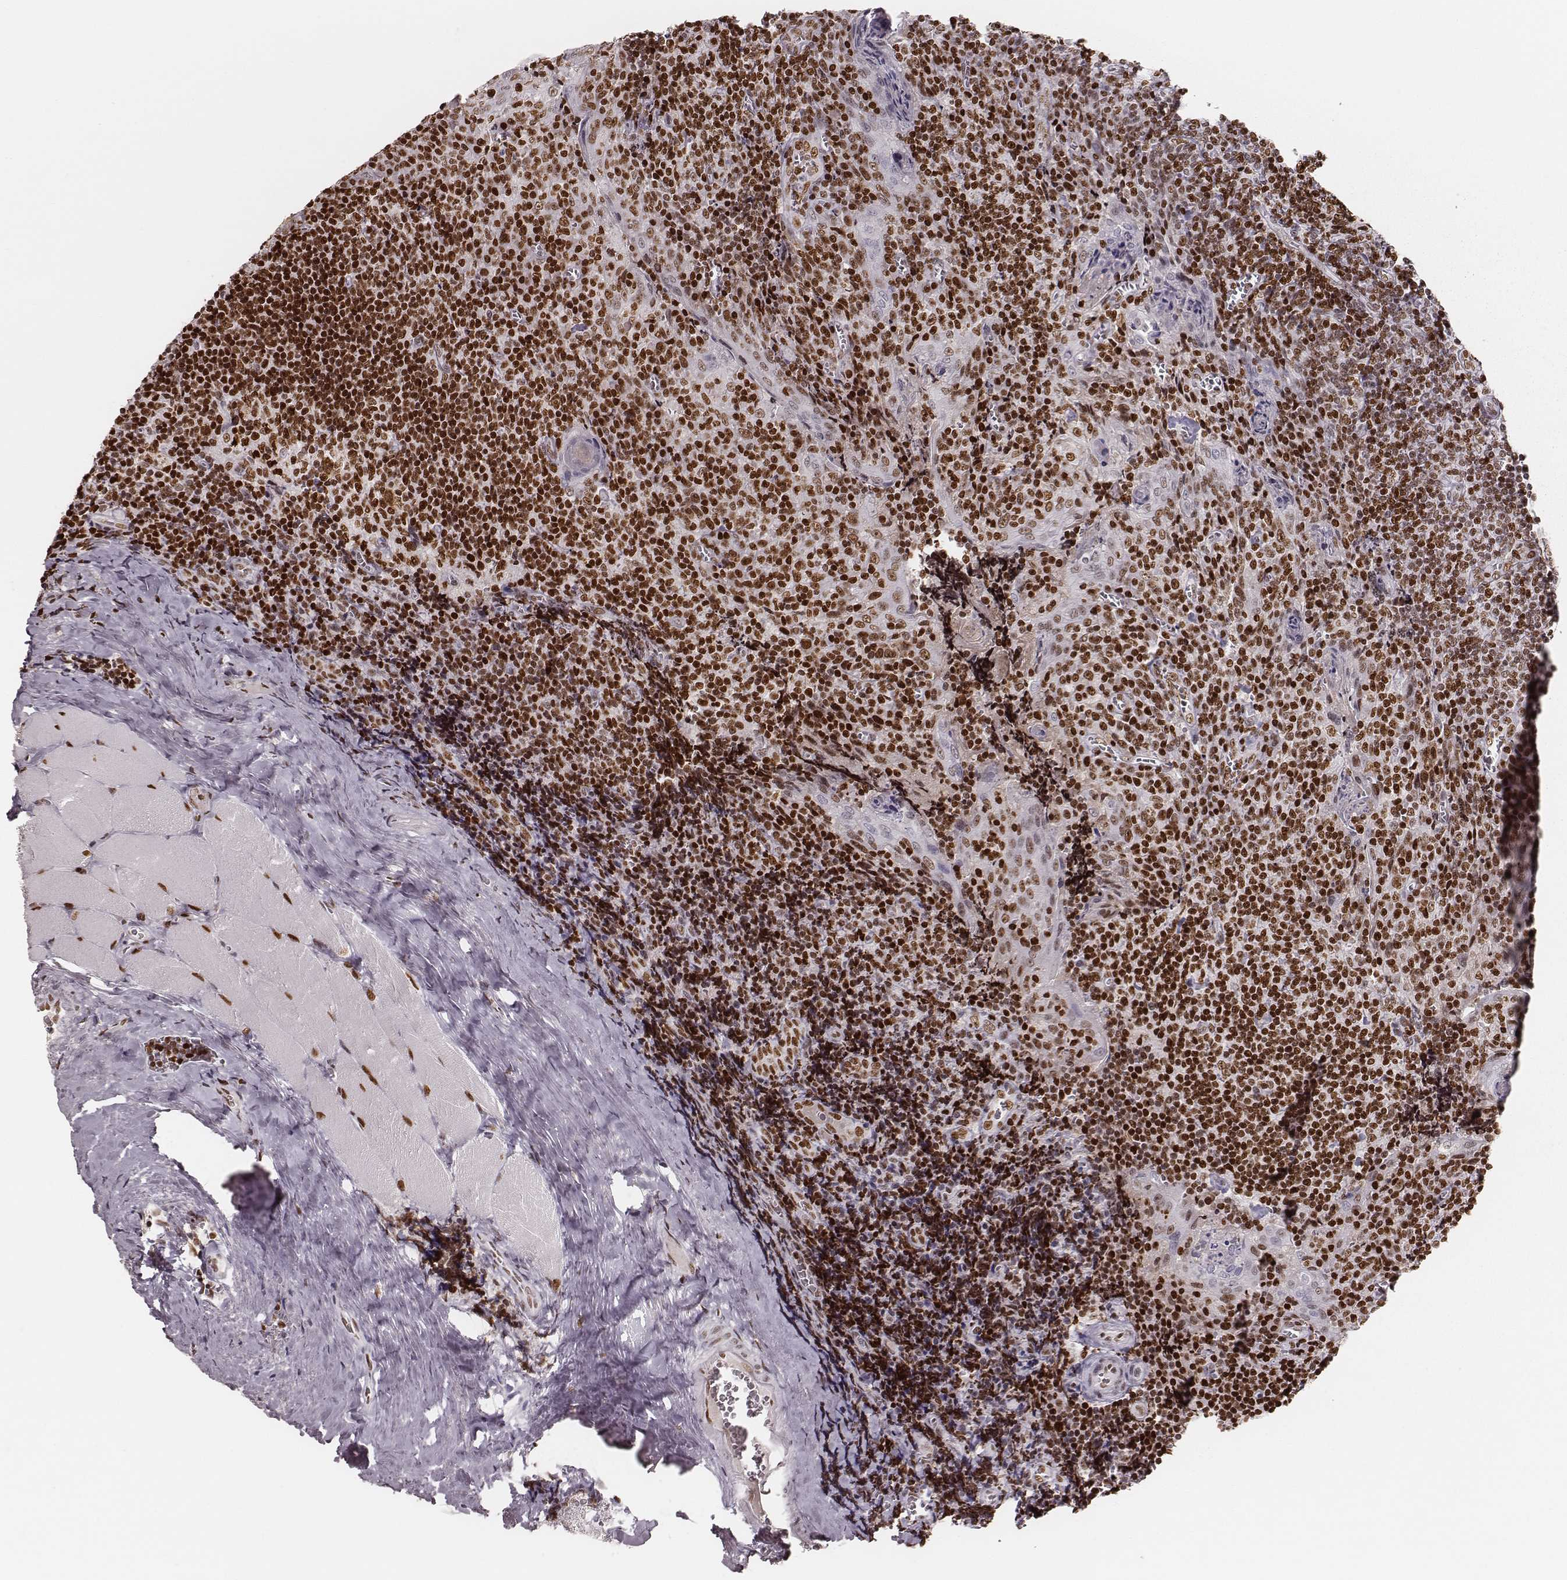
{"staining": {"intensity": "strong", "quantity": ">75%", "location": "nuclear"}, "tissue": "tonsil", "cell_type": "Germinal center cells", "image_type": "normal", "snomed": [{"axis": "morphology", "description": "Normal tissue, NOS"}, {"axis": "morphology", "description": "Inflammation, NOS"}, {"axis": "topography", "description": "Tonsil"}], "caption": "This is a photomicrograph of IHC staining of normal tonsil, which shows strong positivity in the nuclear of germinal center cells.", "gene": "PARP1", "patient": {"sex": "female", "age": 31}}